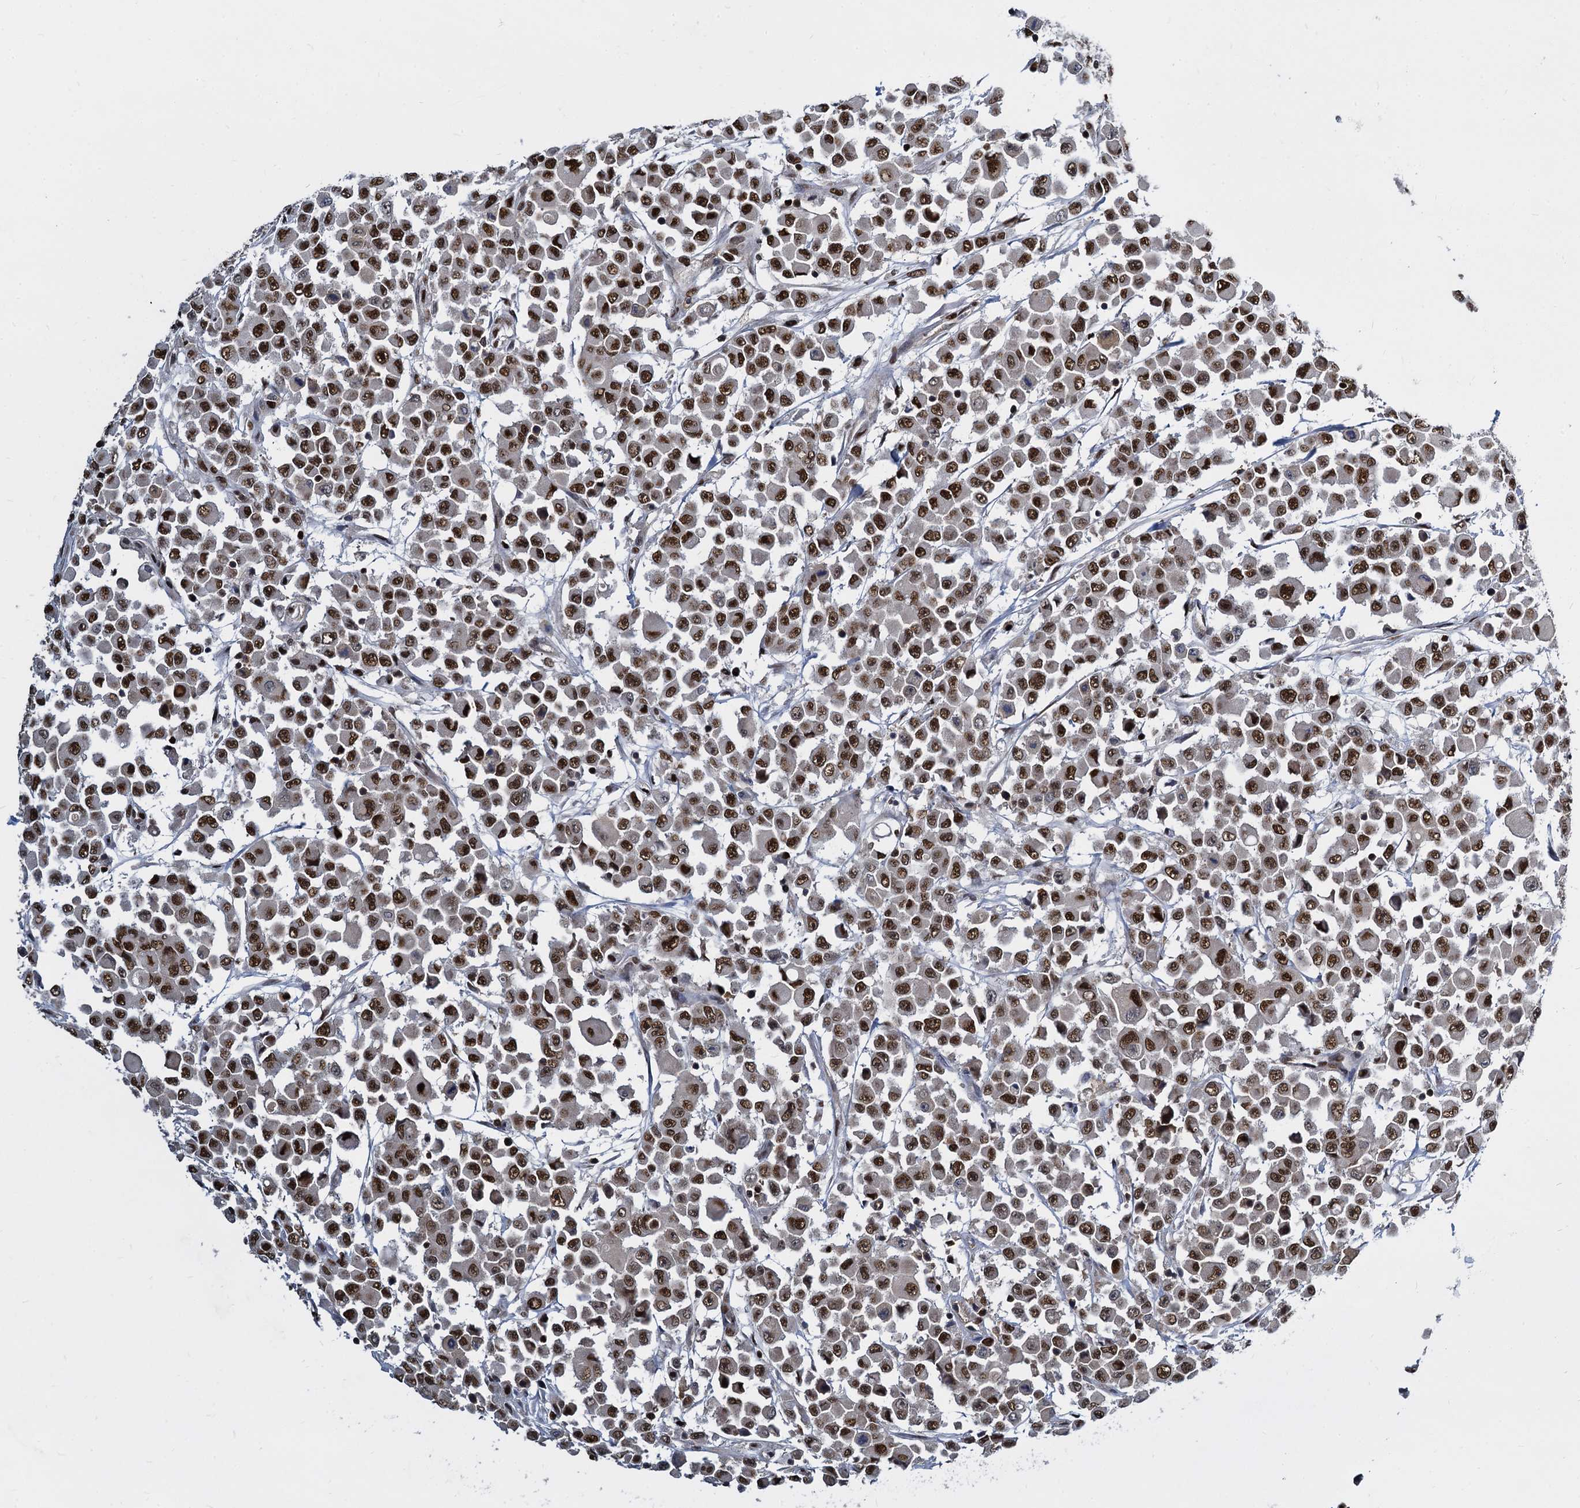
{"staining": {"intensity": "strong", "quantity": ">75%", "location": "nuclear"}, "tissue": "colorectal cancer", "cell_type": "Tumor cells", "image_type": "cancer", "snomed": [{"axis": "morphology", "description": "Adenocarcinoma, NOS"}, {"axis": "topography", "description": "Colon"}], "caption": "Immunohistochemistry of human adenocarcinoma (colorectal) exhibits high levels of strong nuclear positivity in approximately >75% of tumor cells.", "gene": "DCPS", "patient": {"sex": "male", "age": 51}}